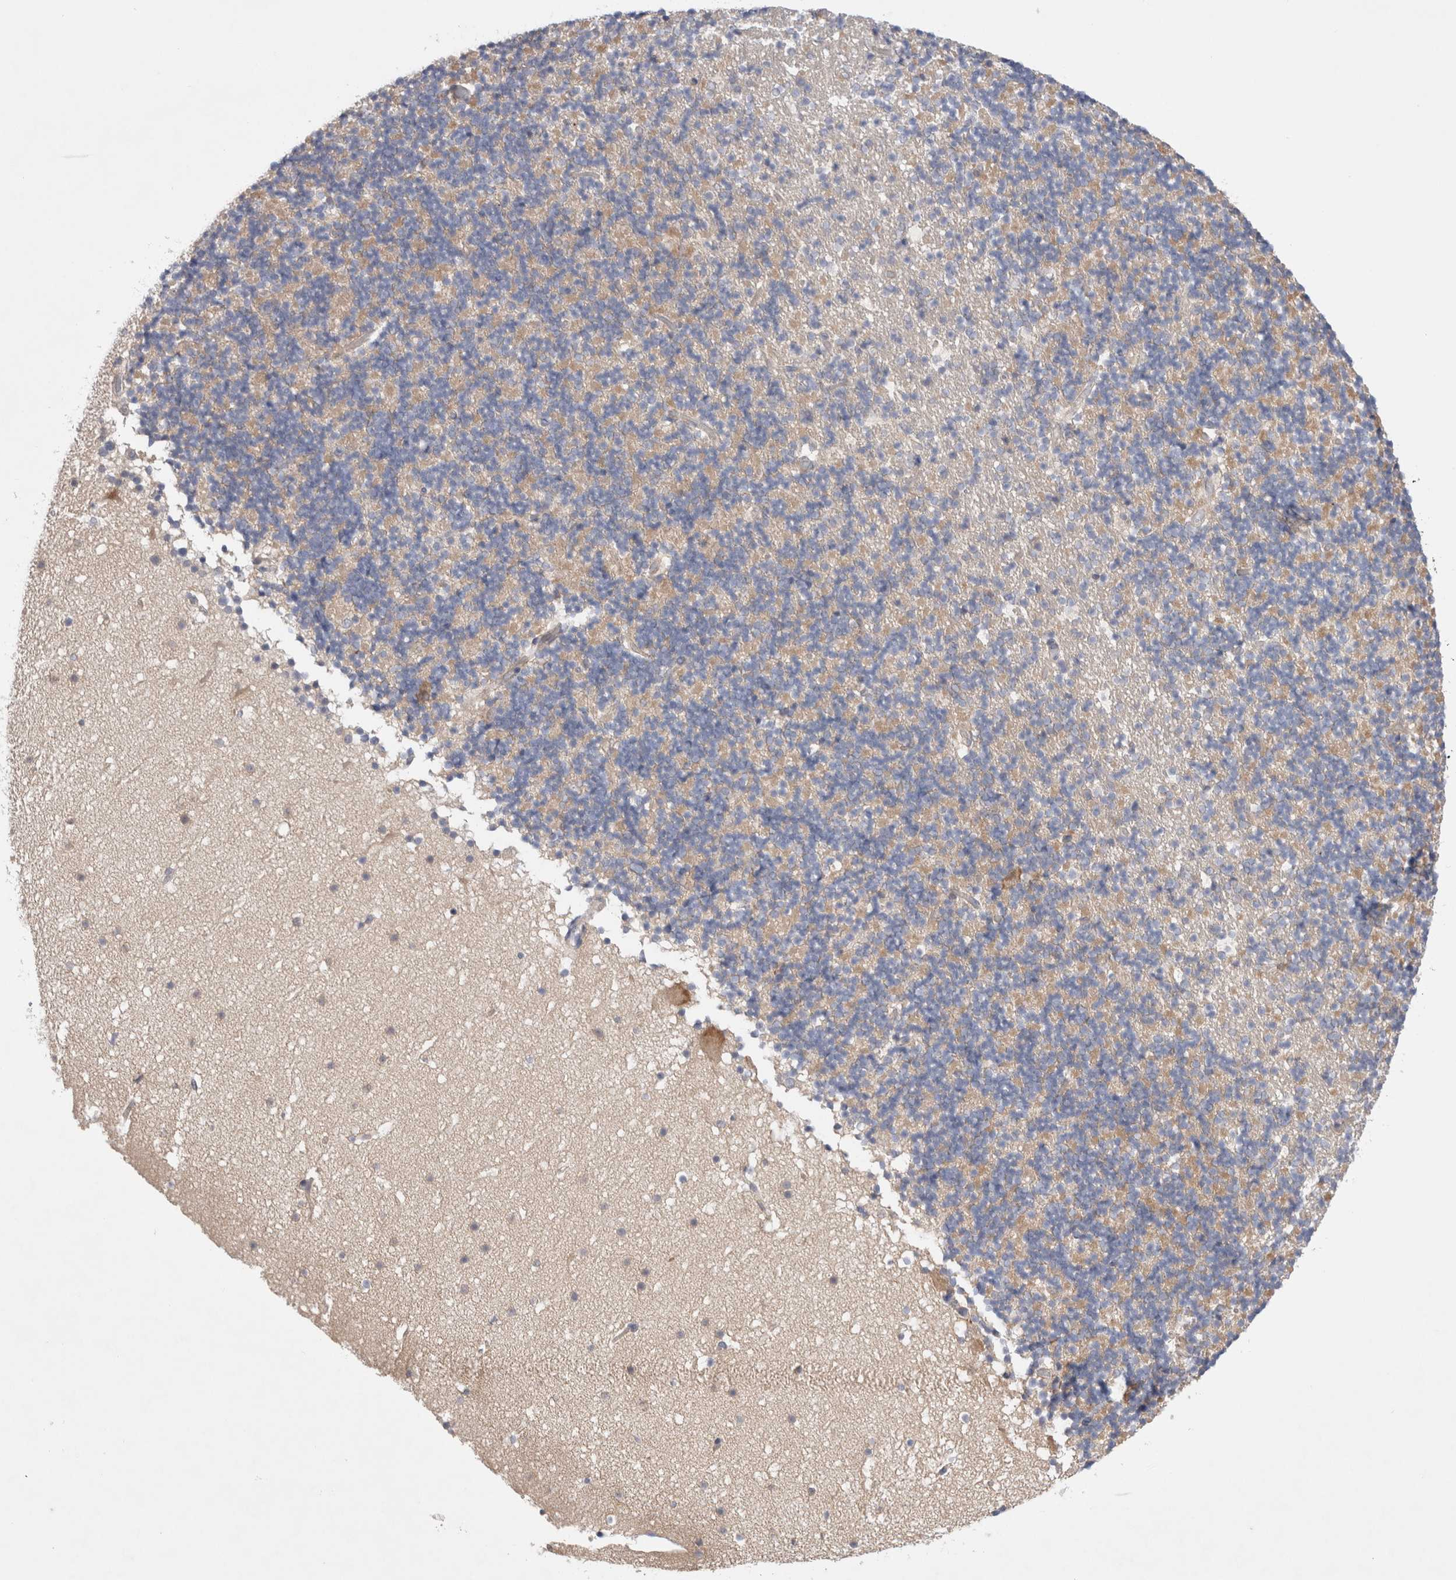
{"staining": {"intensity": "weak", "quantity": "<25%", "location": "cytoplasmic/membranous"}, "tissue": "cerebellum", "cell_type": "Cells in granular layer", "image_type": "normal", "snomed": [{"axis": "morphology", "description": "Normal tissue, NOS"}, {"axis": "topography", "description": "Cerebellum"}], "caption": "This is a image of immunohistochemistry staining of unremarkable cerebellum, which shows no staining in cells in granular layer. (IHC, brightfield microscopy, high magnification).", "gene": "RBM12B", "patient": {"sex": "male", "age": 57}}